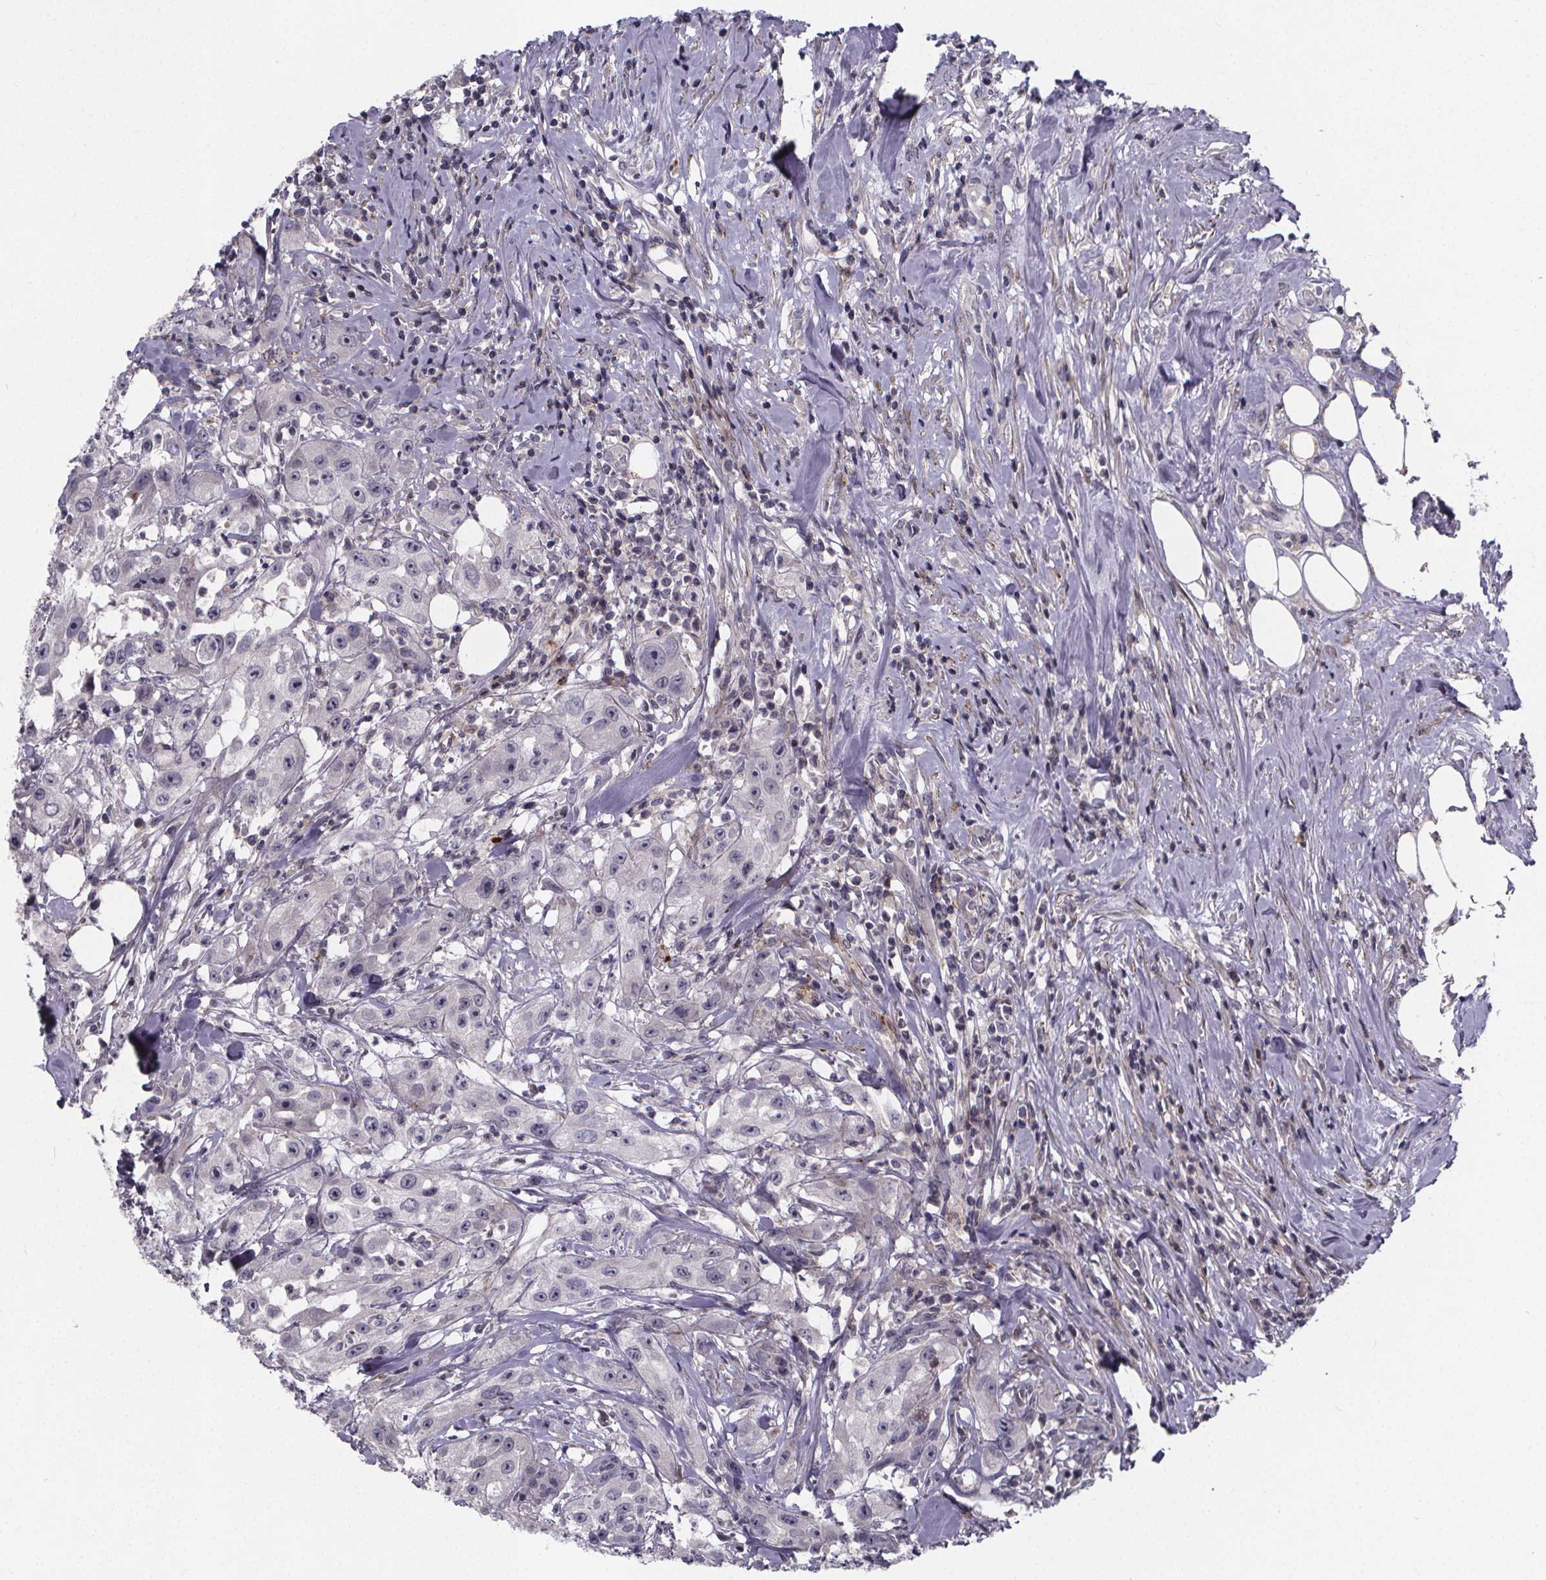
{"staining": {"intensity": "negative", "quantity": "none", "location": "none"}, "tissue": "urothelial cancer", "cell_type": "Tumor cells", "image_type": "cancer", "snomed": [{"axis": "morphology", "description": "Urothelial carcinoma, High grade"}, {"axis": "topography", "description": "Urinary bladder"}], "caption": "Micrograph shows no significant protein expression in tumor cells of high-grade urothelial carcinoma.", "gene": "FBXW2", "patient": {"sex": "male", "age": 79}}